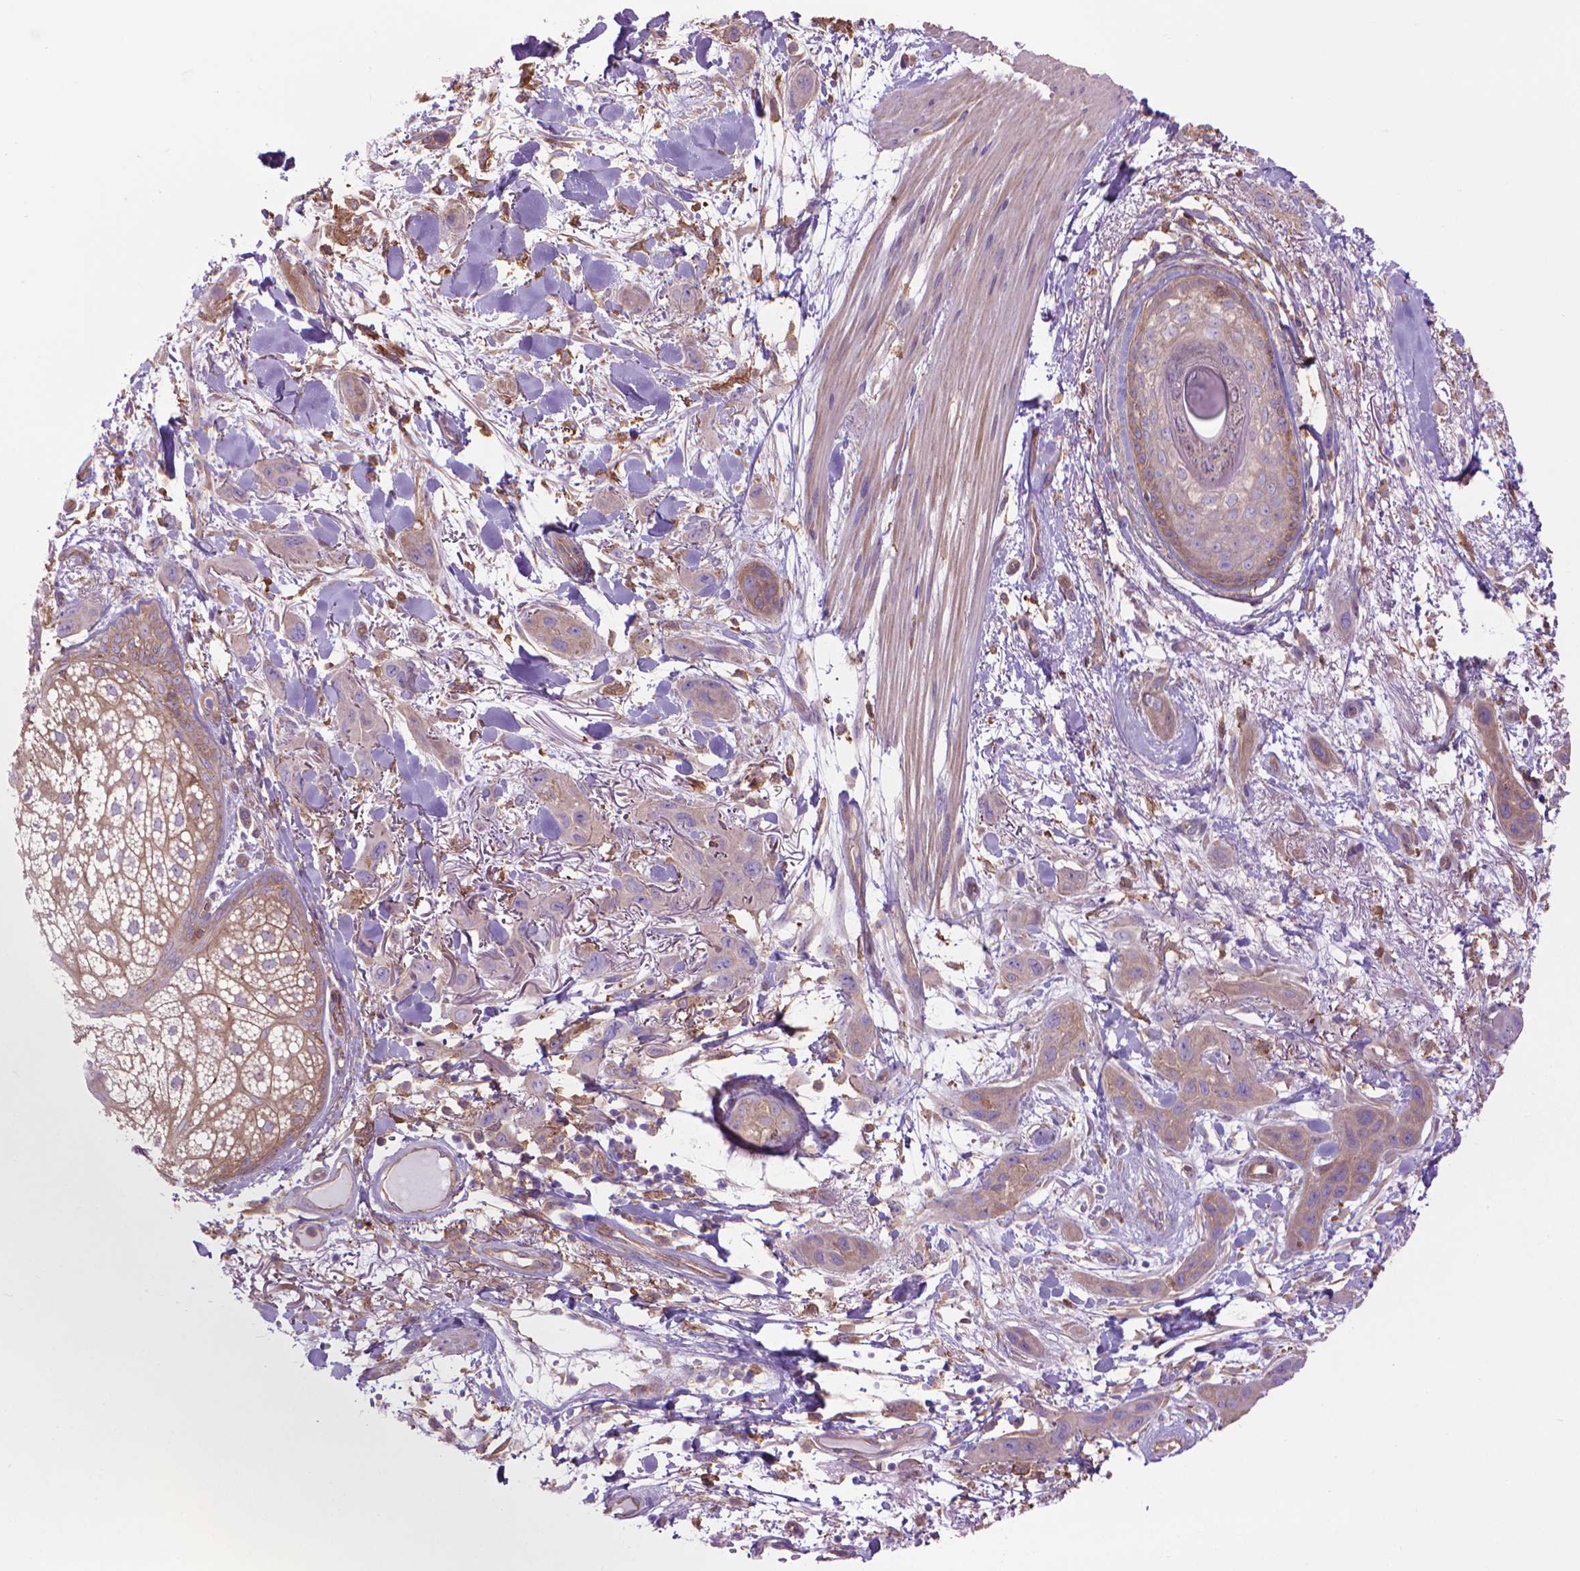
{"staining": {"intensity": "weak", "quantity": "<25%", "location": "cytoplasmic/membranous"}, "tissue": "skin cancer", "cell_type": "Tumor cells", "image_type": "cancer", "snomed": [{"axis": "morphology", "description": "Squamous cell carcinoma, NOS"}, {"axis": "topography", "description": "Skin"}], "caption": "This is an IHC histopathology image of skin cancer (squamous cell carcinoma). There is no positivity in tumor cells.", "gene": "CORO1B", "patient": {"sex": "male", "age": 79}}